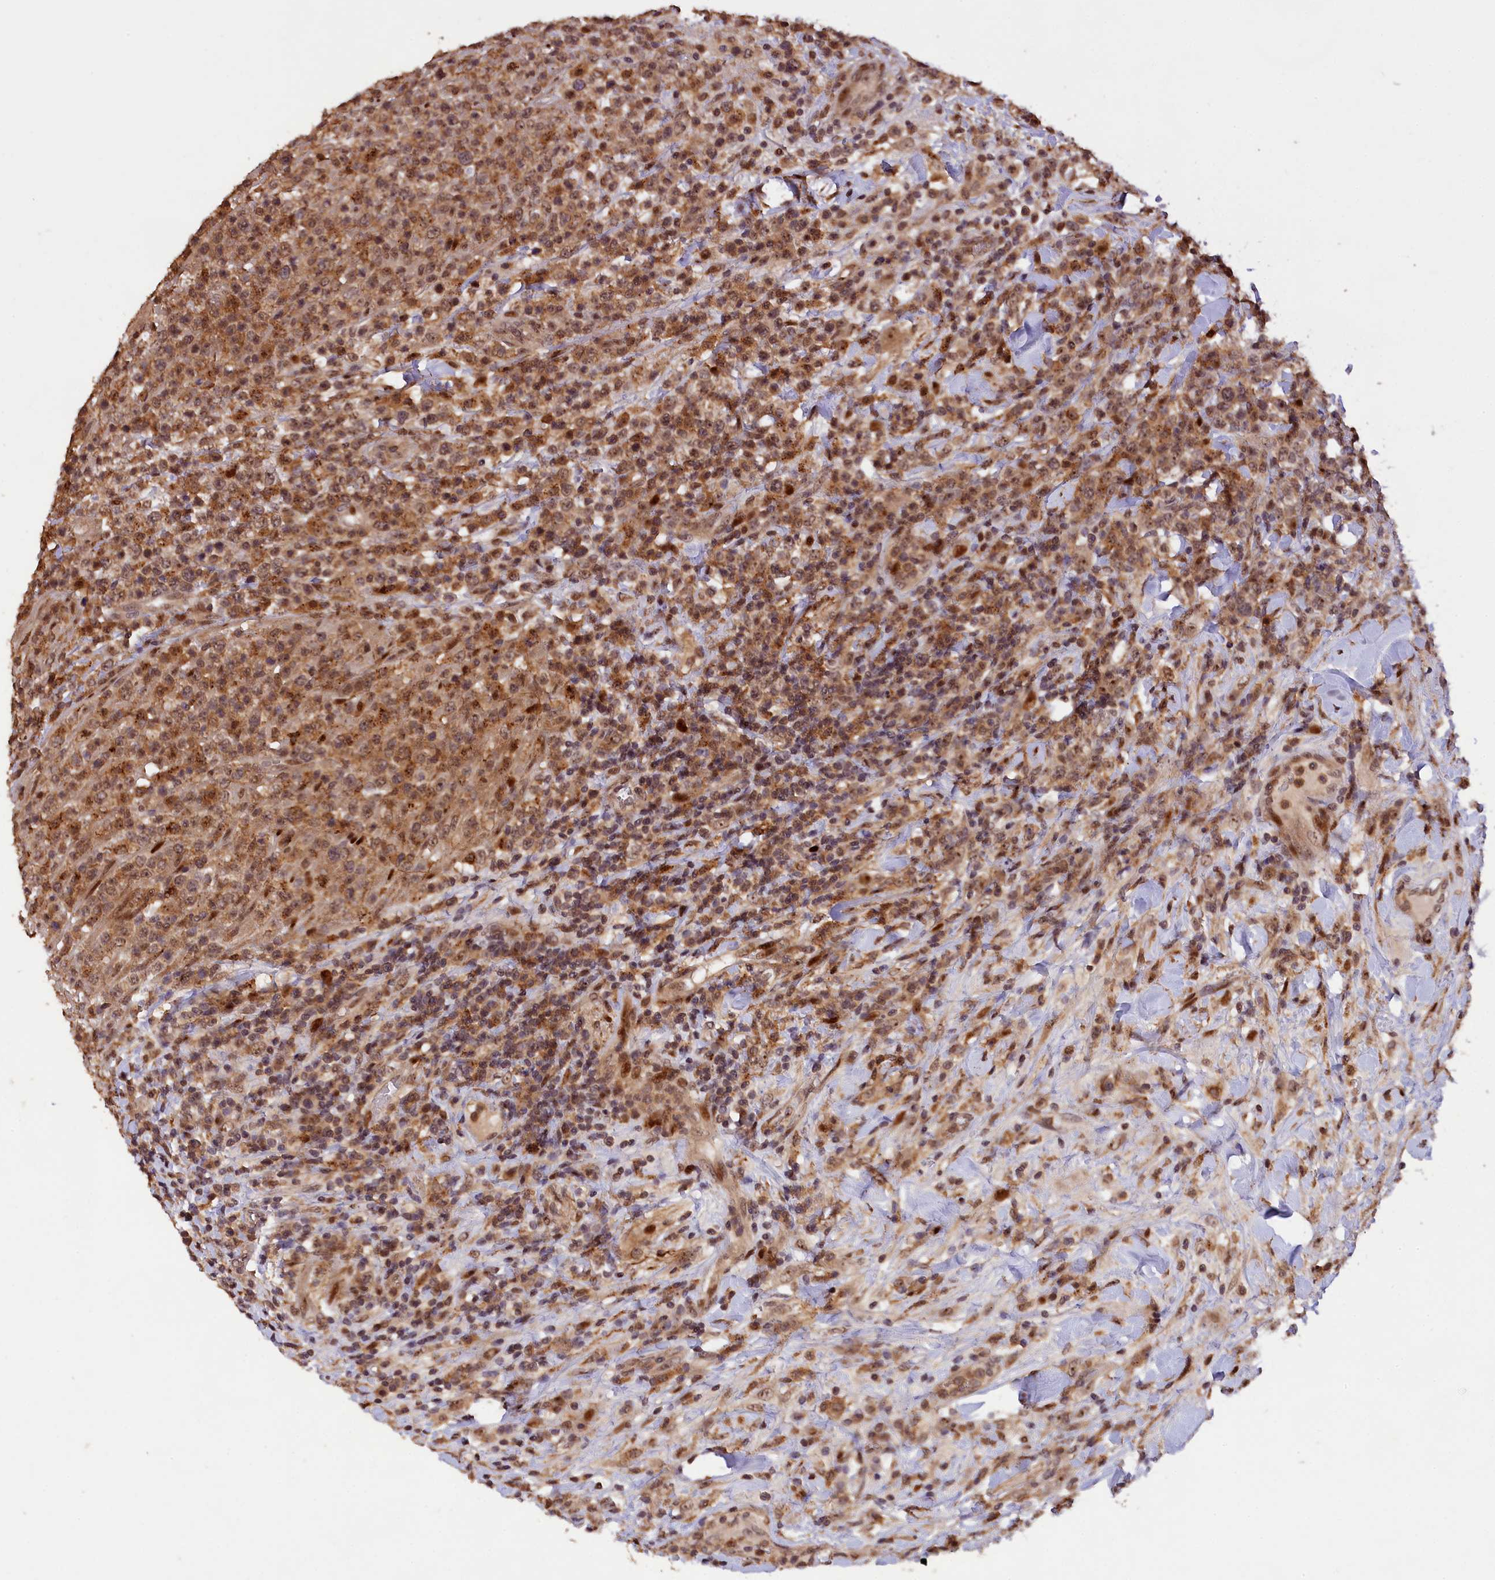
{"staining": {"intensity": "moderate", "quantity": "25%-75%", "location": "cytoplasmic/membranous,nuclear"}, "tissue": "lymphoma", "cell_type": "Tumor cells", "image_type": "cancer", "snomed": [{"axis": "morphology", "description": "Malignant lymphoma, non-Hodgkin's type, High grade"}, {"axis": "topography", "description": "Colon"}], "caption": "Lymphoma stained with a protein marker reveals moderate staining in tumor cells.", "gene": "PHAF1", "patient": {"sex": "female", "age": 53}}